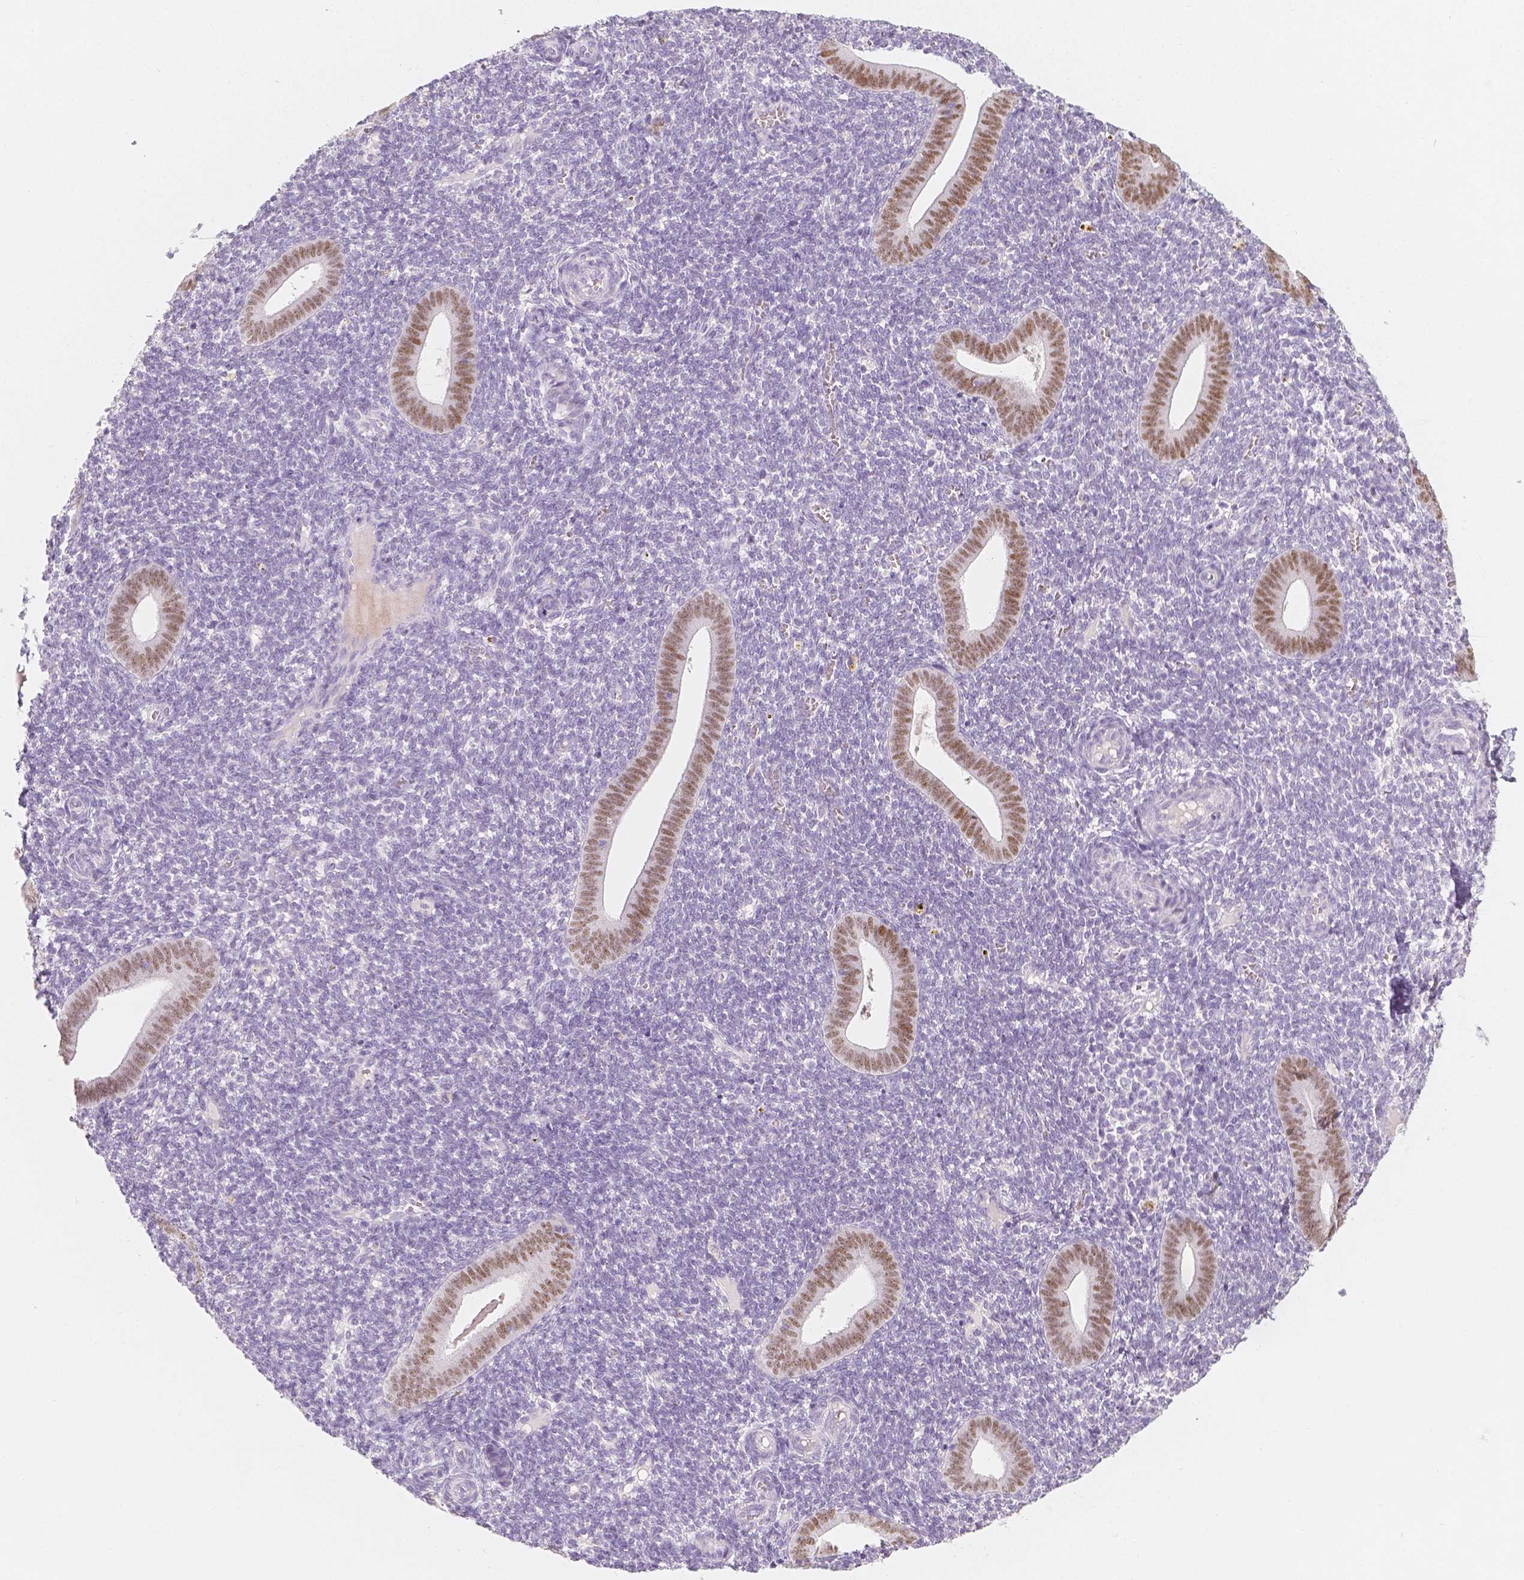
{"staining": {"intensity": "negative", "quantity": "none", "location": "none"}, "tissue": "endometrium", "cell_type": "Cells in endometrial stroma", "image_type": "normal", "snomed": [{"axis": "morphology", "description": "Normal tissue, NOS"}, {"axis": "topography", "description": "Endometrium"}], "caption": "Photomicrograph shows no significant protein staining in cells in endometrial stroma of benign endometrium. (DAB immunohistochemistry (IHC) with hematoxylin counter stain).", "gene": "HNF1B", "patient": {"sex": "female", "age": 25}}